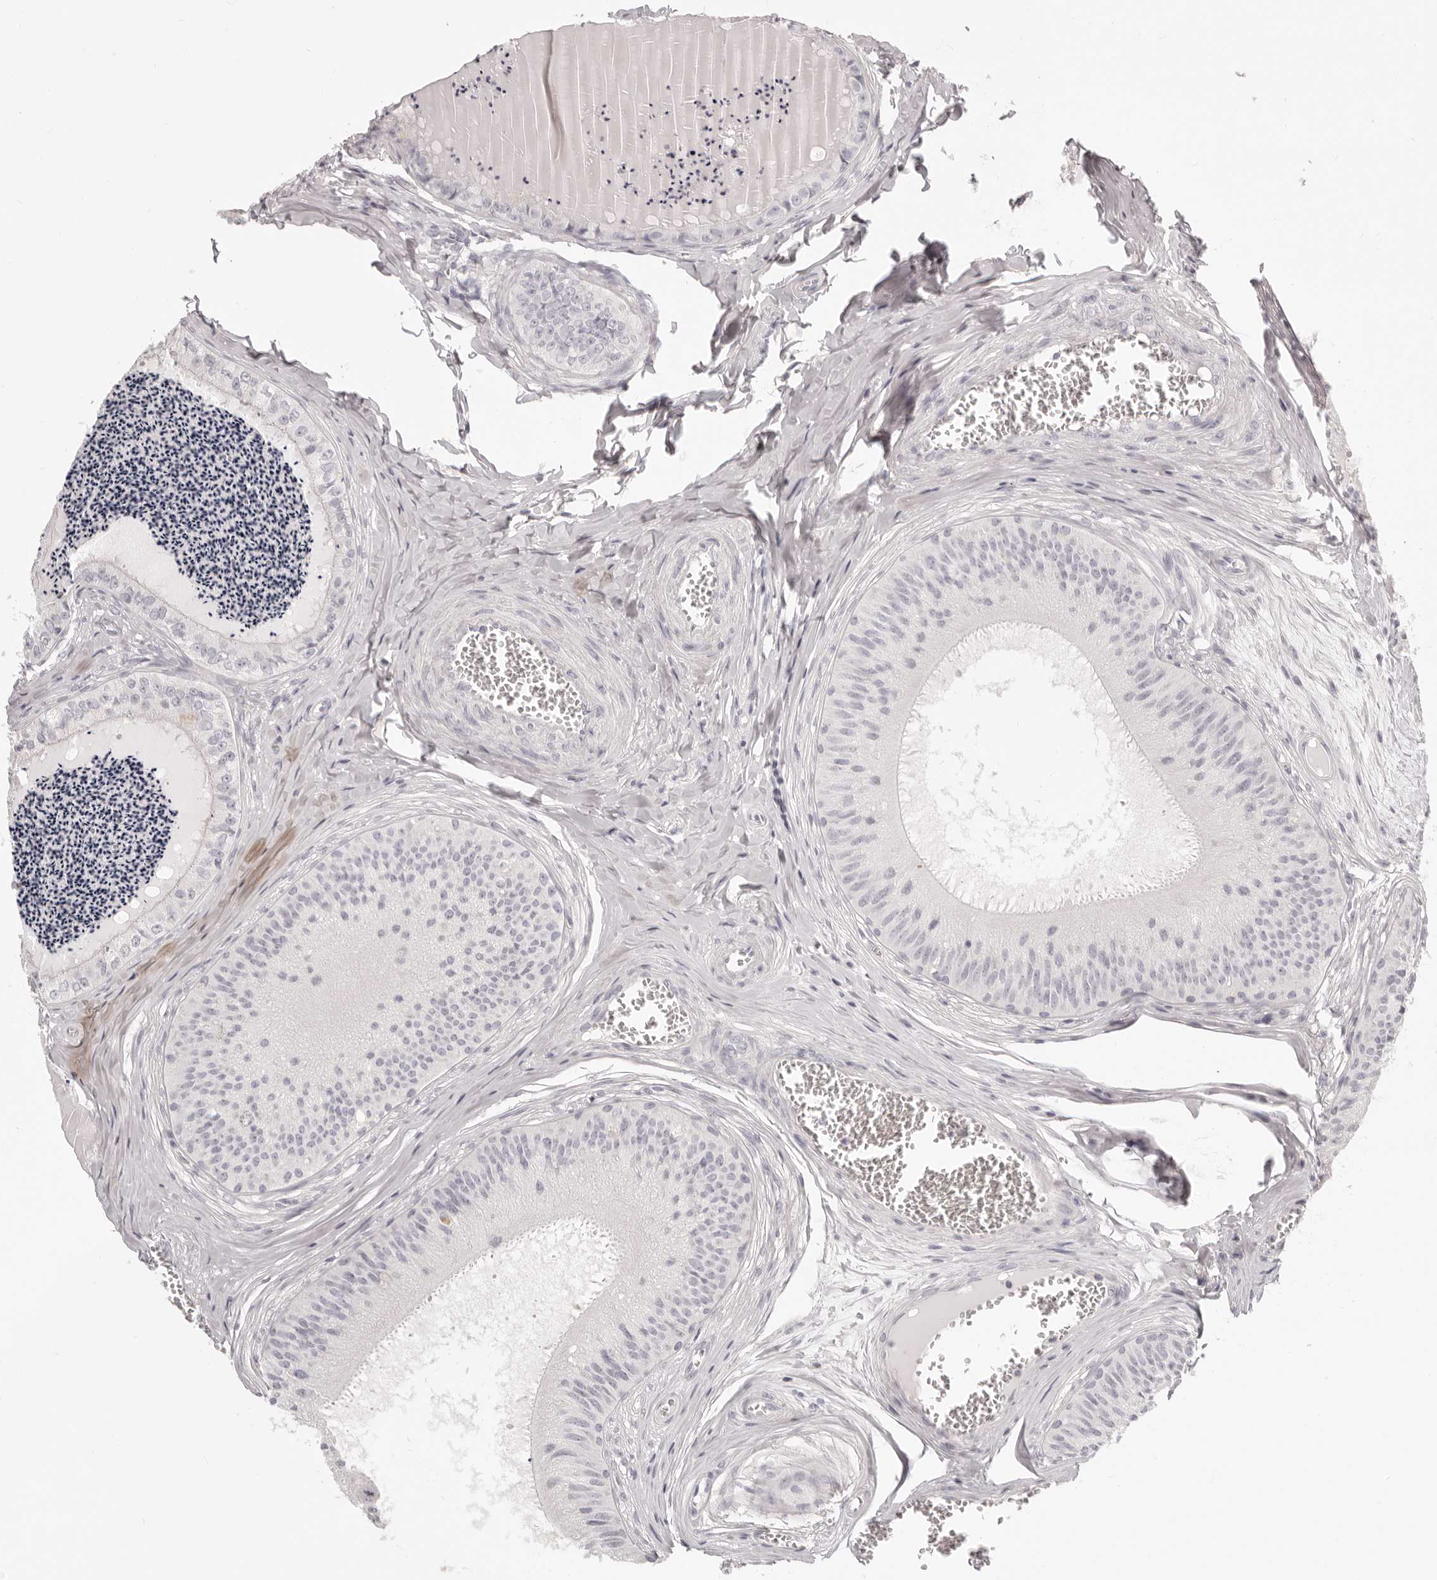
{"staining": {"intensity": "negative", "quantity": "none", "location": "none"}, "tissue": "epididymis", "cell_type": "Glandular cells", "image_type": "normal", "snomed": [{"axis": "morphology", "description": "Normal tissue, NOS"}, {"axis": "topography", "description": "Epididymis"}], "caption": "High magnification brightfield microscopy of normal epididymis stained with DAB (3,3'-diaminobenzidine) (brown) and counterstained with hematoxylin (blue): glandular cells show no significant staining.", "gene": "FABP1", "patient": {"sex": "male", "age": 31}}